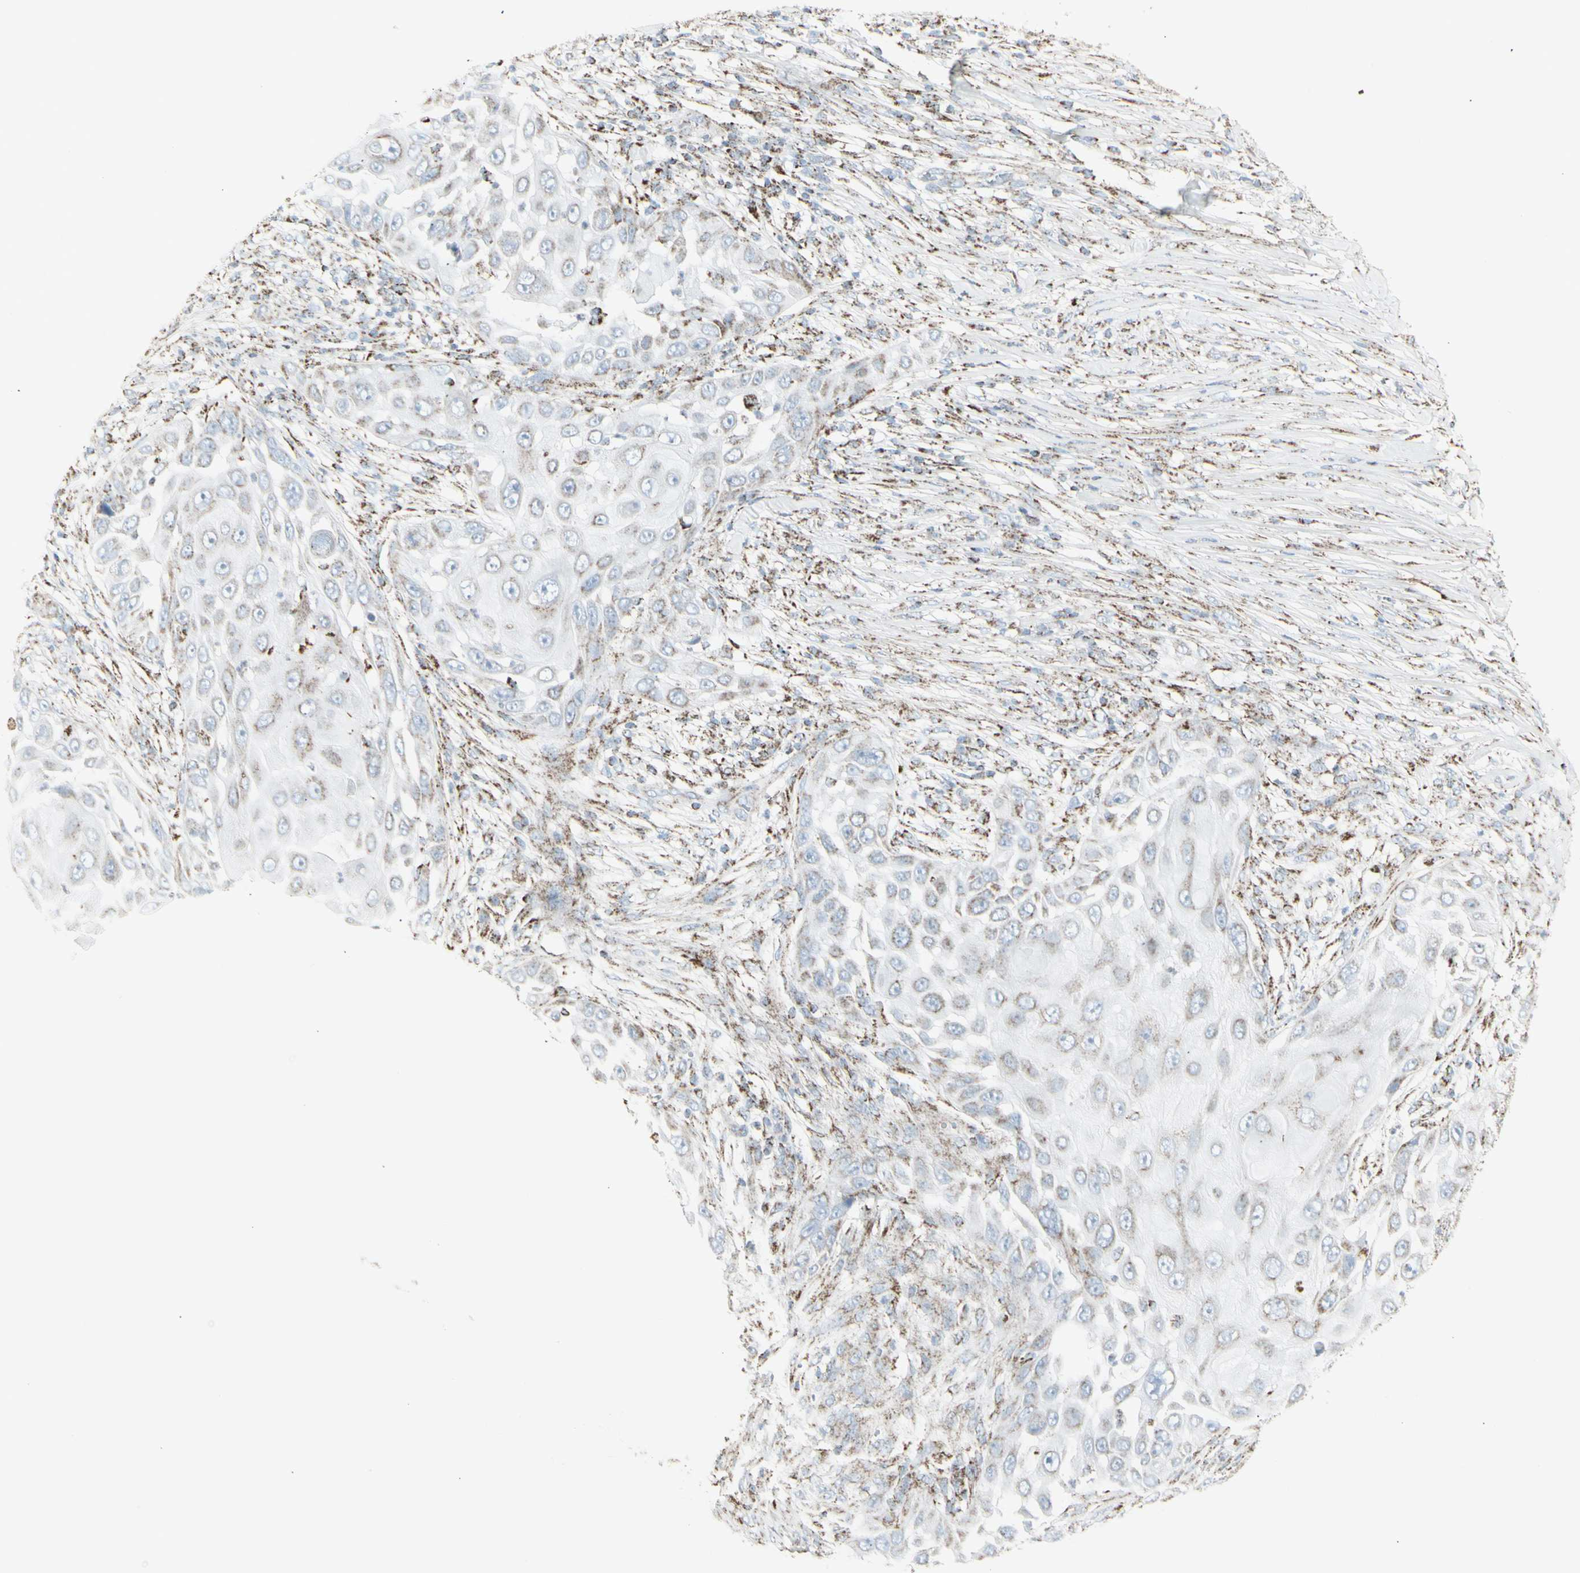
{"staining": {"intensity": "weak", "quantity": "<25%", "location": "cytoplasmic/membranous"}, "tissue": "skin cancer", "cell_type": "Tumor cells", "image_type": "cancer", "snomed": [{"axis": "morphology", "description": "Squamous cell carcinoma, NOS"}, {"axis": "topography", "description": "Skin"}], "caption": "IHC histopathology image of neoplastic tissue: skin squamous cell carcinoma stained with DAB demonstrates no significant protein staining in tumor cells.", "gene": "PLGRKT", "patient": {"sex": "female", "age": 44}}